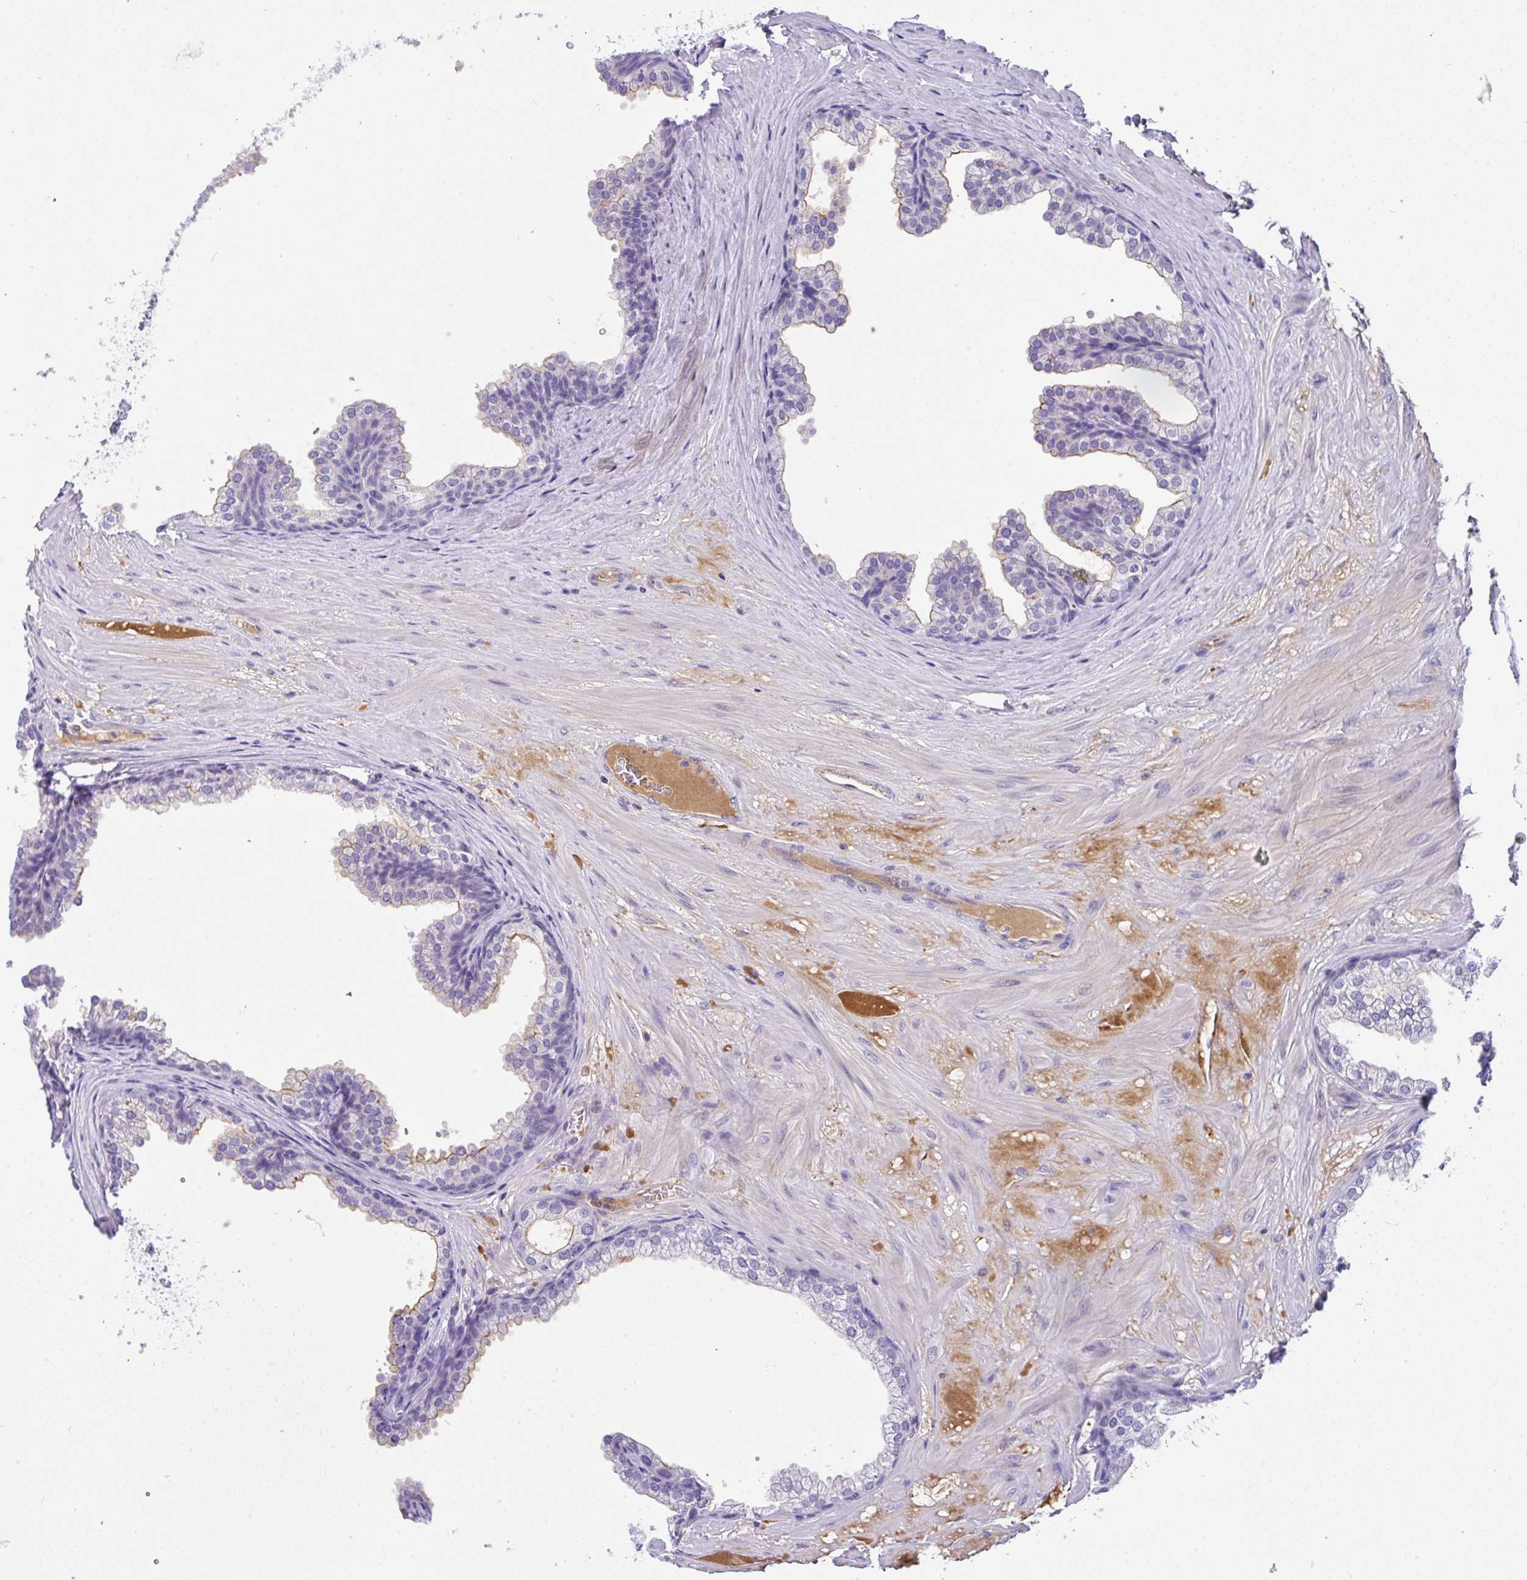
{"staining": {"intensity": "negative", "quantity": "none", "location": "none"}, "tissue": "prostate", "cell_type": "Glandular cells", "image_type": "normal", "snomed": [{"axis": "morphology", "description": "Normal tissue, NOS"}, {"axis": "topography", "description": "Prostate"}], "caption": "Immunohistochemistry of benign human prostate demonstrates no staining in glandular cells.", "gene": "SERPINE3", "patient": {"sex": "male", "age": 37}}